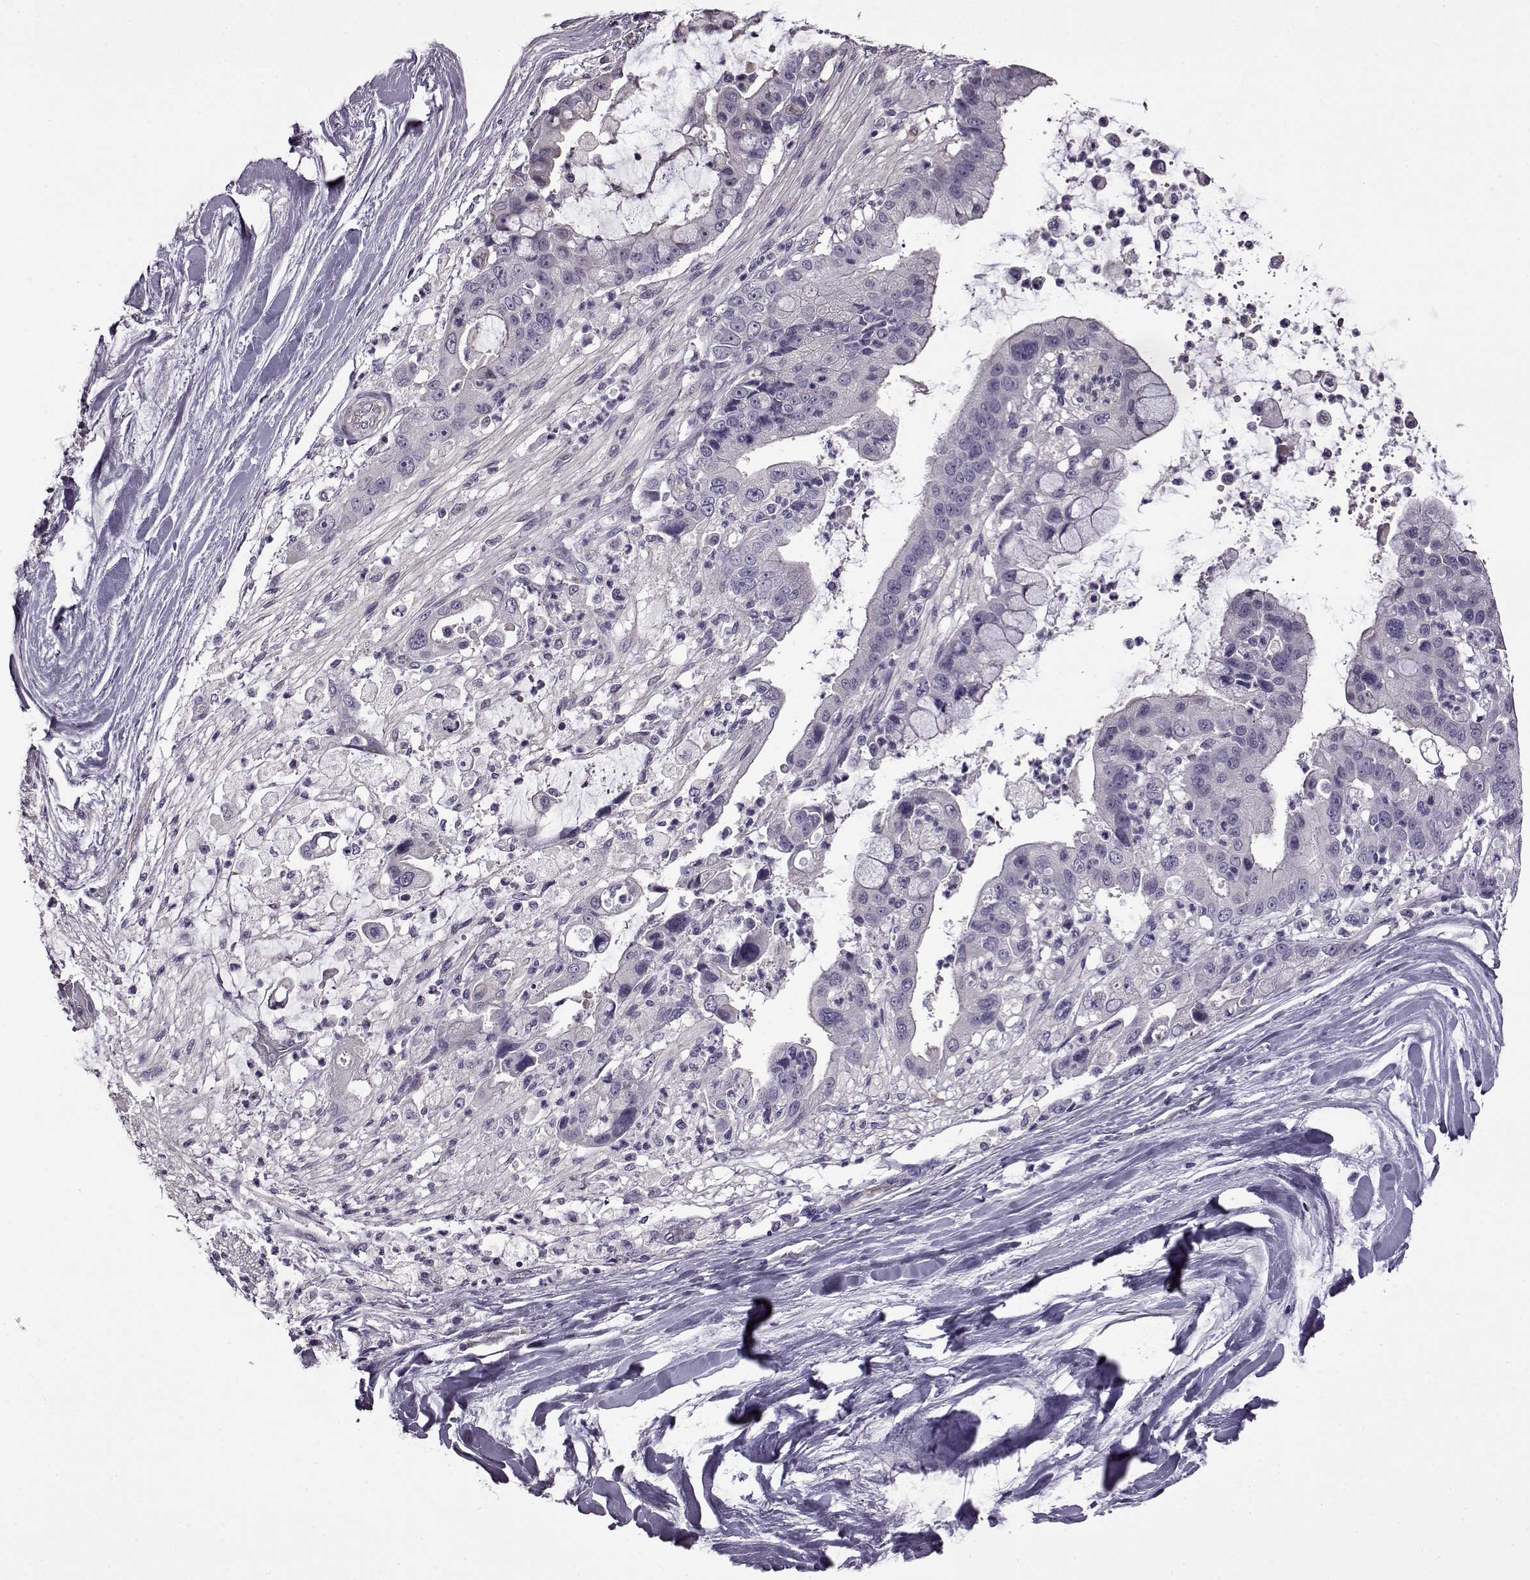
{"staining": {"intensity": "negative", "quantity": "none", "location": "none"}, "tissue": "liver cancer", "cell_type": "Tumor cells", "image_type": "cancer", "snomed": [{"axis": "morphology", "description": "Cholangiocarcinoma"}, {"axis": "topography", "description": "Liver"}], "caption": "Immunohistochemistry photomicrograph of liver cancer stained for a protein (brown), which exhibits no positivity in tumor cells. Nuclei are stained in blue.", "gene": "EDDM3B", "patient": {"sex": "female", "age": 54}}